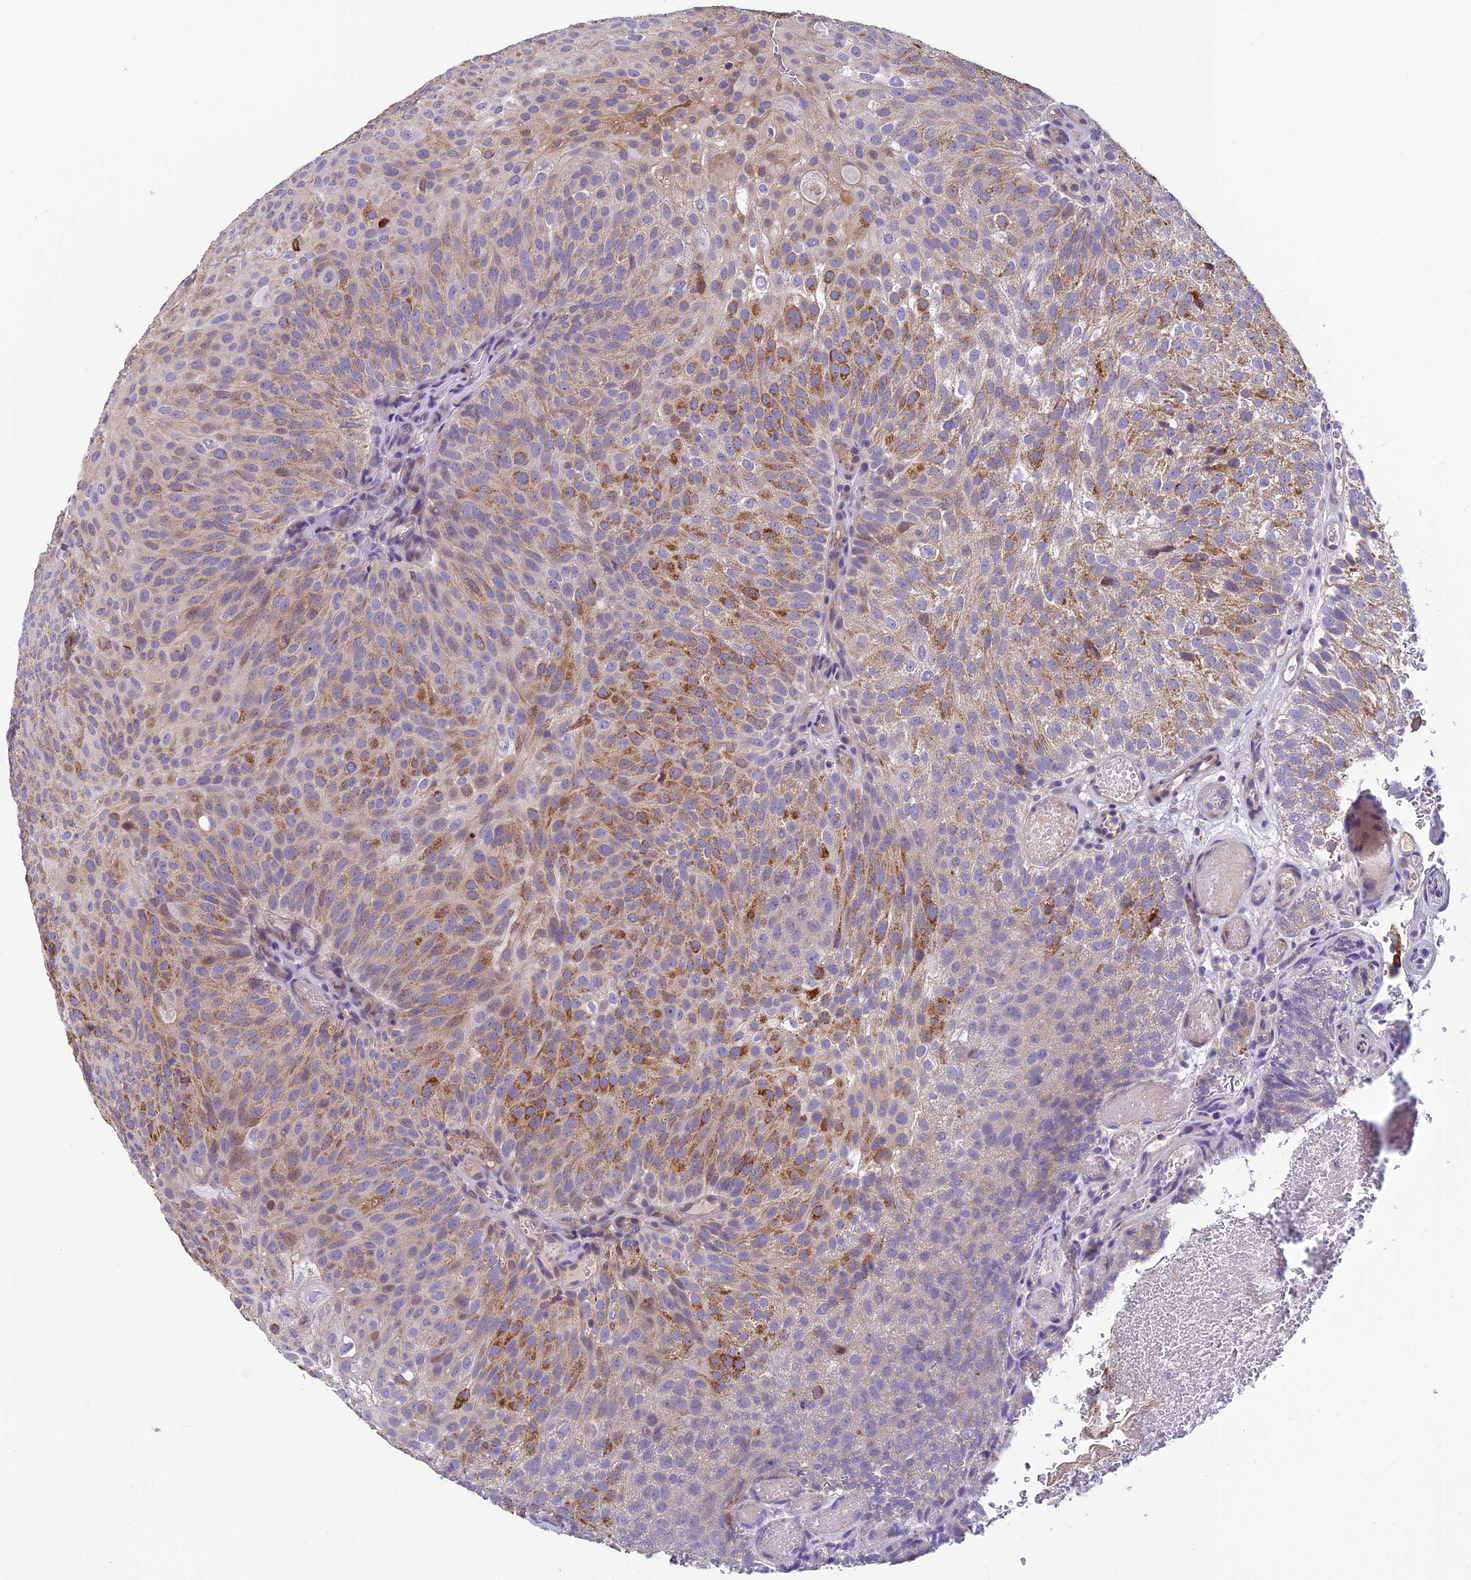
{"staining": {"intensity": "moderate", "quantity": "25%-75%", "location": "cytoplasmic/membranous"}, "tissue": "urothelial cancer", "cell_type": "Tumor cells", "image_type": "cancer", "snomed": [{"axis": "morphology", "description": "Urothelial carcinoma, Low grade"}, {"axis": "topography", "description": "Urinary bladder"}], "caption": "Immunohistochemistry staining of urothelial cancer, which demonstrates medium levels of moderate cytoplasmic/membranous positivity in approximately 25%-75% of tumor cells indicating moderate cytoplasmic/membranous protein positivity. The staining was performed using DAB (brown) for protein detection and nuclei were counterstained in hematoxylin (blue).", "gene": "HECA", "patient": {"sex": "male", "age": 78}}